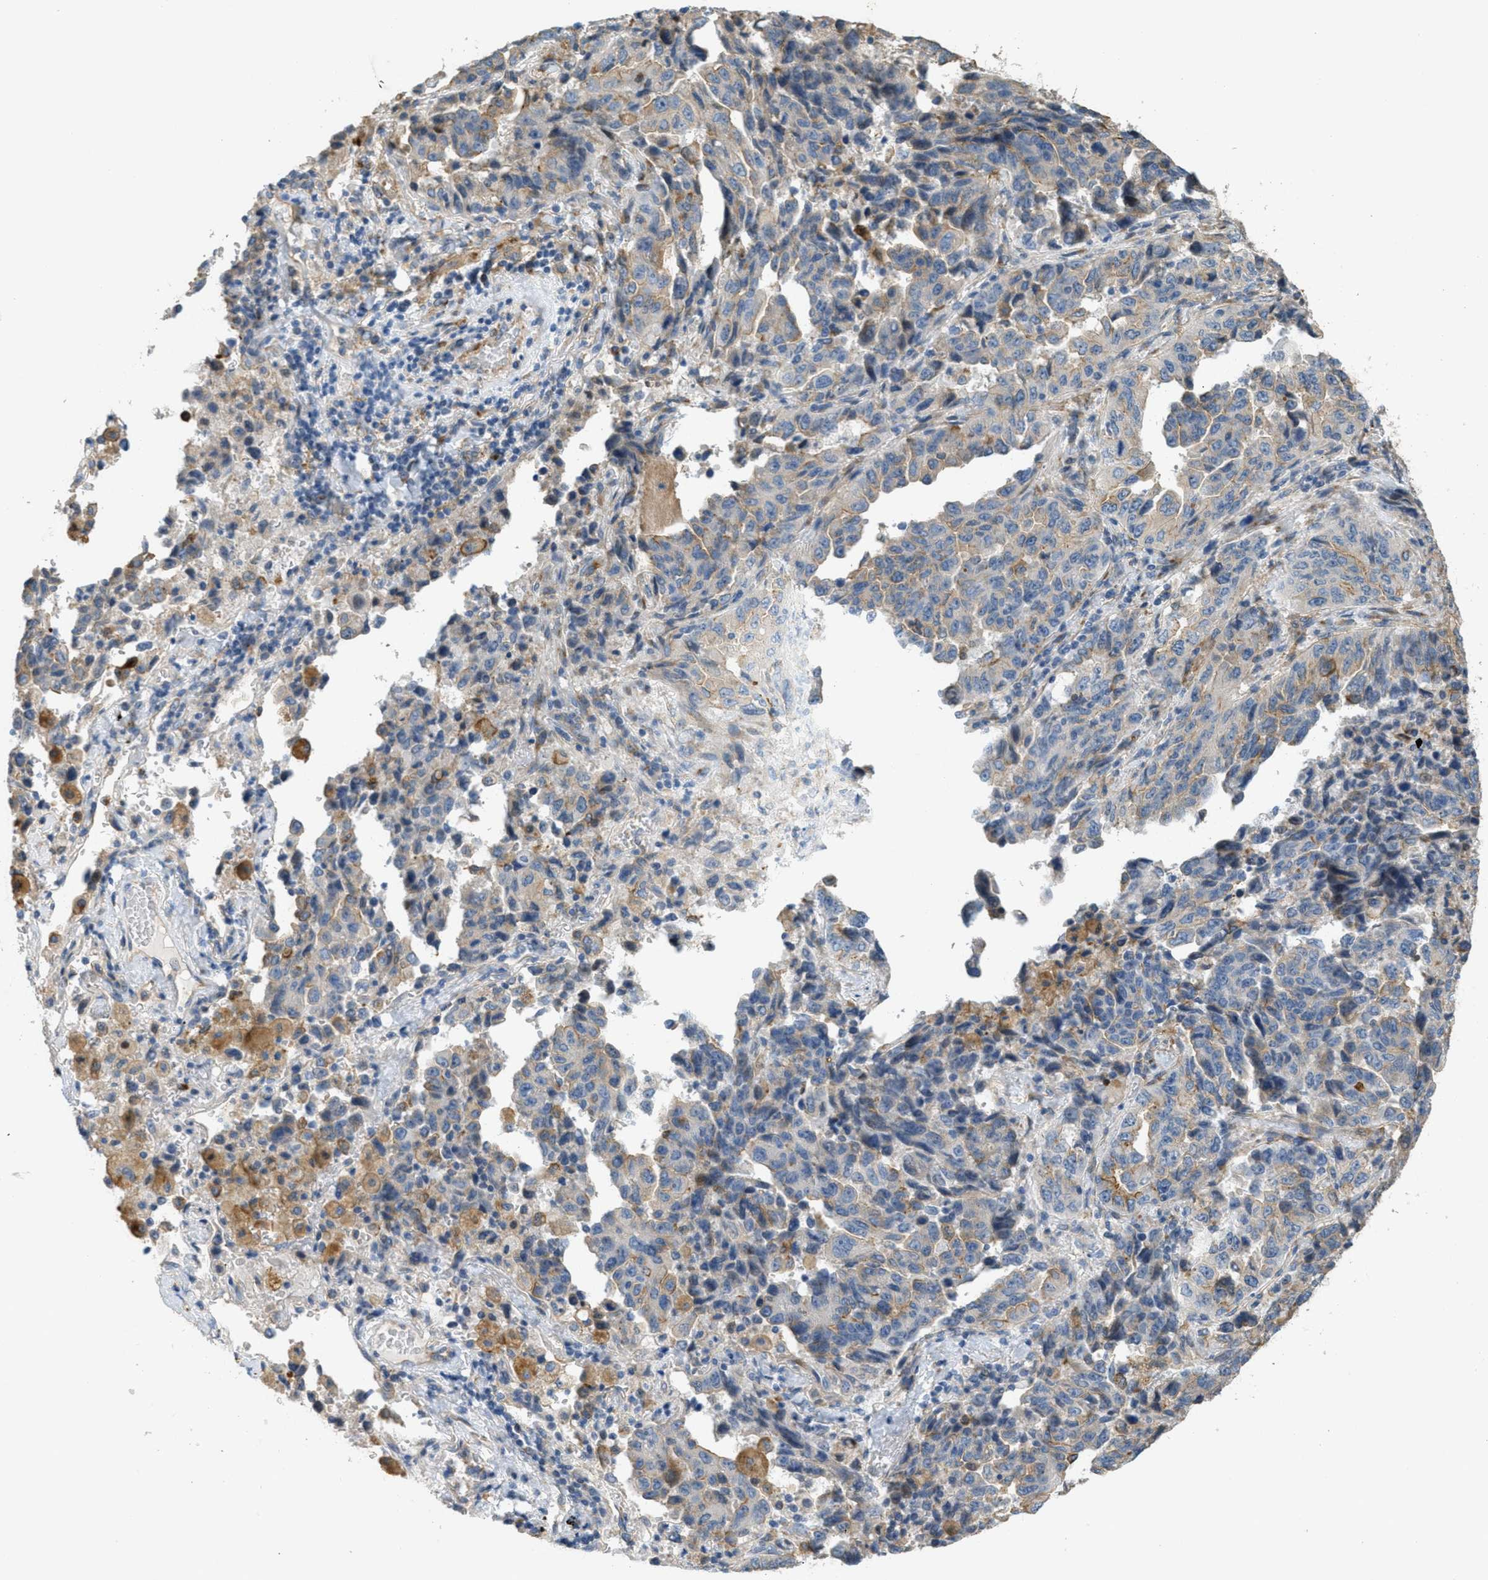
{"staining": {"intensity": "weak", "quantity": "25%-75%", "location": "cytoplasmic/membranous"}, "tissue": "lung cancer", "cell_type": "Tumor cells", "image_type": "cancer", "snomed": [{"axis": "morphology", "description": "Adenocarcinoma, NOS"}, {"axis": "topography", "description": "Lung"}], "caption": "A brown stain shows weak cytoplasmic/membranous positivity of a protein in lung adenocarcinoma tumor cells. The protein of interest is shown in brown color, while the nuclei are stained blue.", "gene": "ADCY5", "patient": {"sex": "female", "age": 51}}